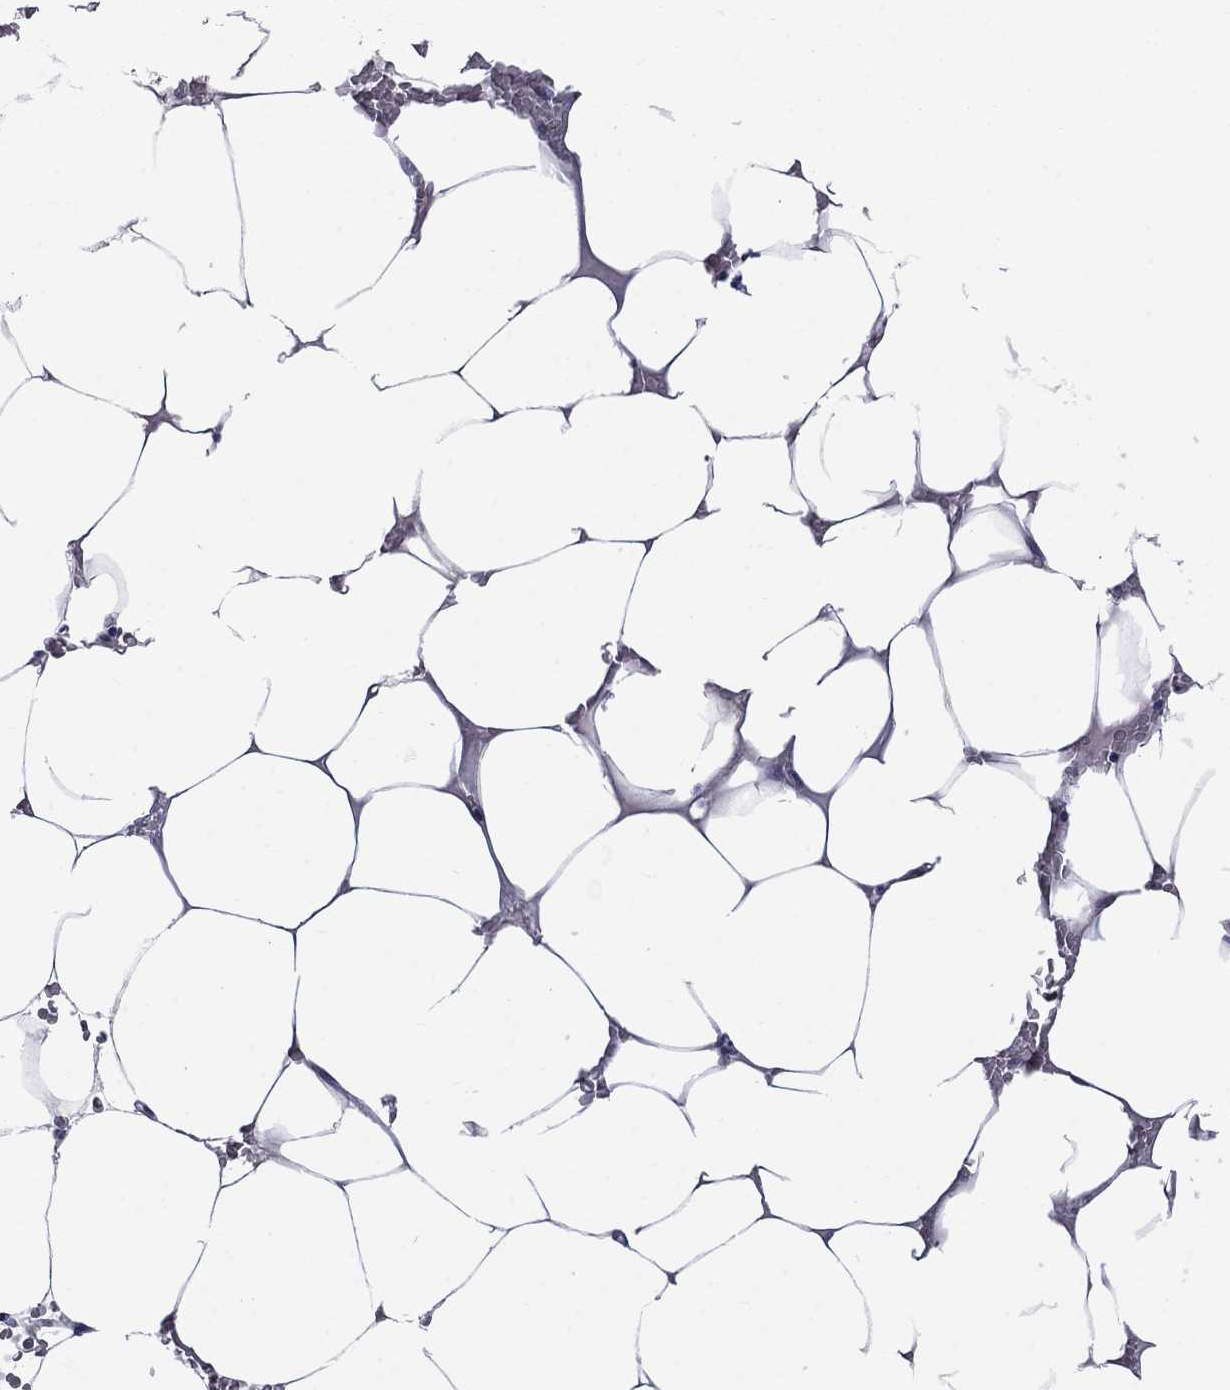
{"staining": {"intensity": "negative", "quantity": "none", "location": "none"}, "tissue": "bone marrow", "cell_type": "Hematopoietic cells", "image_type": "normal", "snomed": [{"axis": "morphology", "description": "Normal tissue, NOS"}, {"axis": "topography", "description": "Bone marrow"}], "caption": "This is a histopathology image of immunohistochemistry (IHC) staining of benign bone marrow, which shows no positivity in hematopoietic cells. The staining was performed using DAB (3,3'-diaminobenzidine) to visualize the protein expression in brown, while the nuclei were stained in blue with hematoxylin (Magnification: 20x).", "gene": "KCNJ16", "patient": {"sex": "female", "age": 52}}